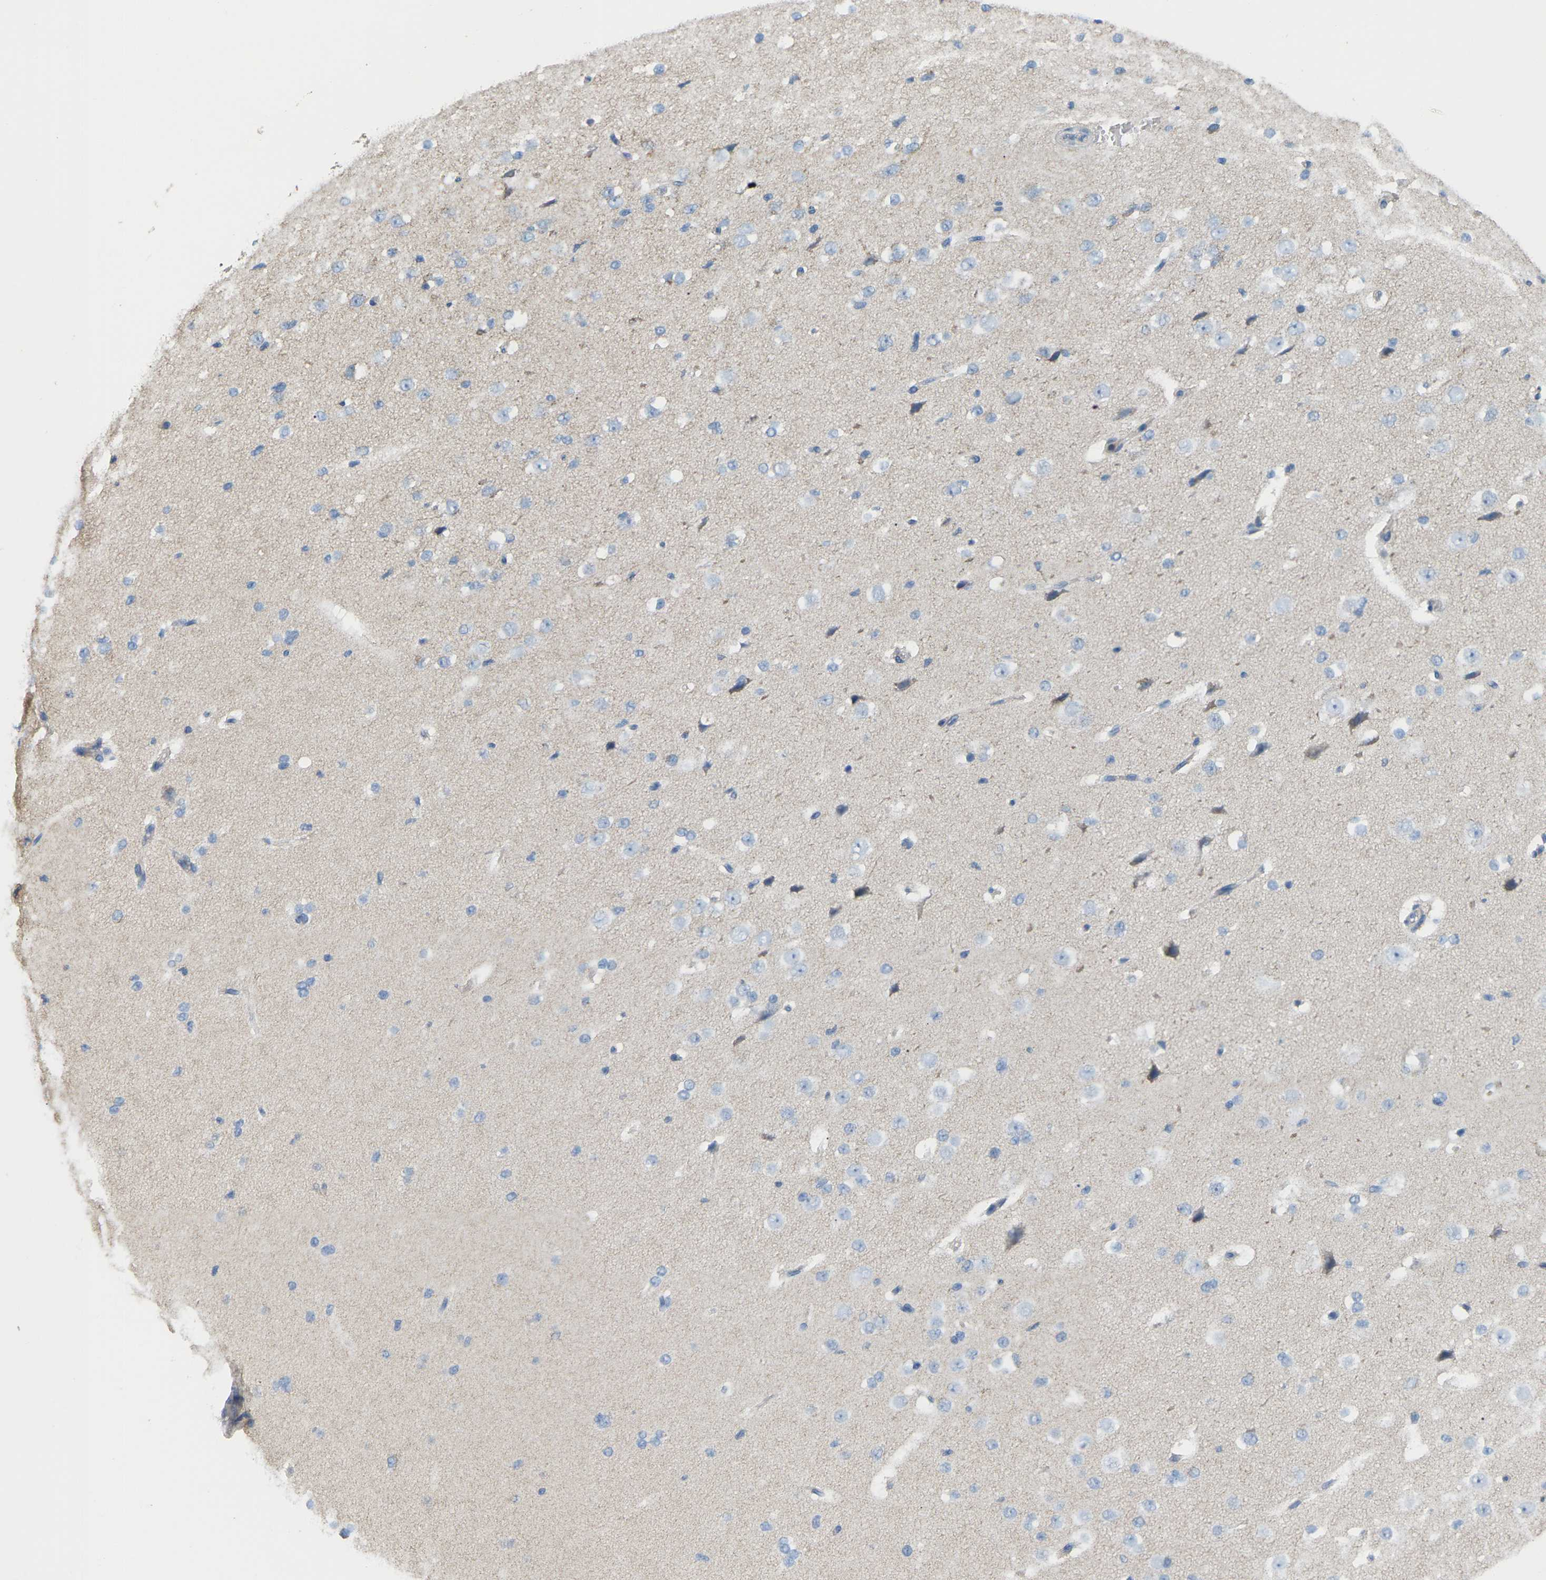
{"staining": {"intensity": "negative", "quantity": "none", "location": "none"}, "tissue": "cerebral cortex", "cell_type": "Endothelial cells", "image_type": "normal", "snomed": [{"axis": "morphology", "description": "Normal tissue, NOS"}, {"axis": "morphology", "description": "Developmental malformation"}, {"axis": "topography", "description": "Cerebral cortex"}], "caption": "Protein analysis of unremarkable cerebral cortex reveals no significant staining in endothelial cells.", "gene": "CROT", "patient": {"sex": "female", "age": 30}}